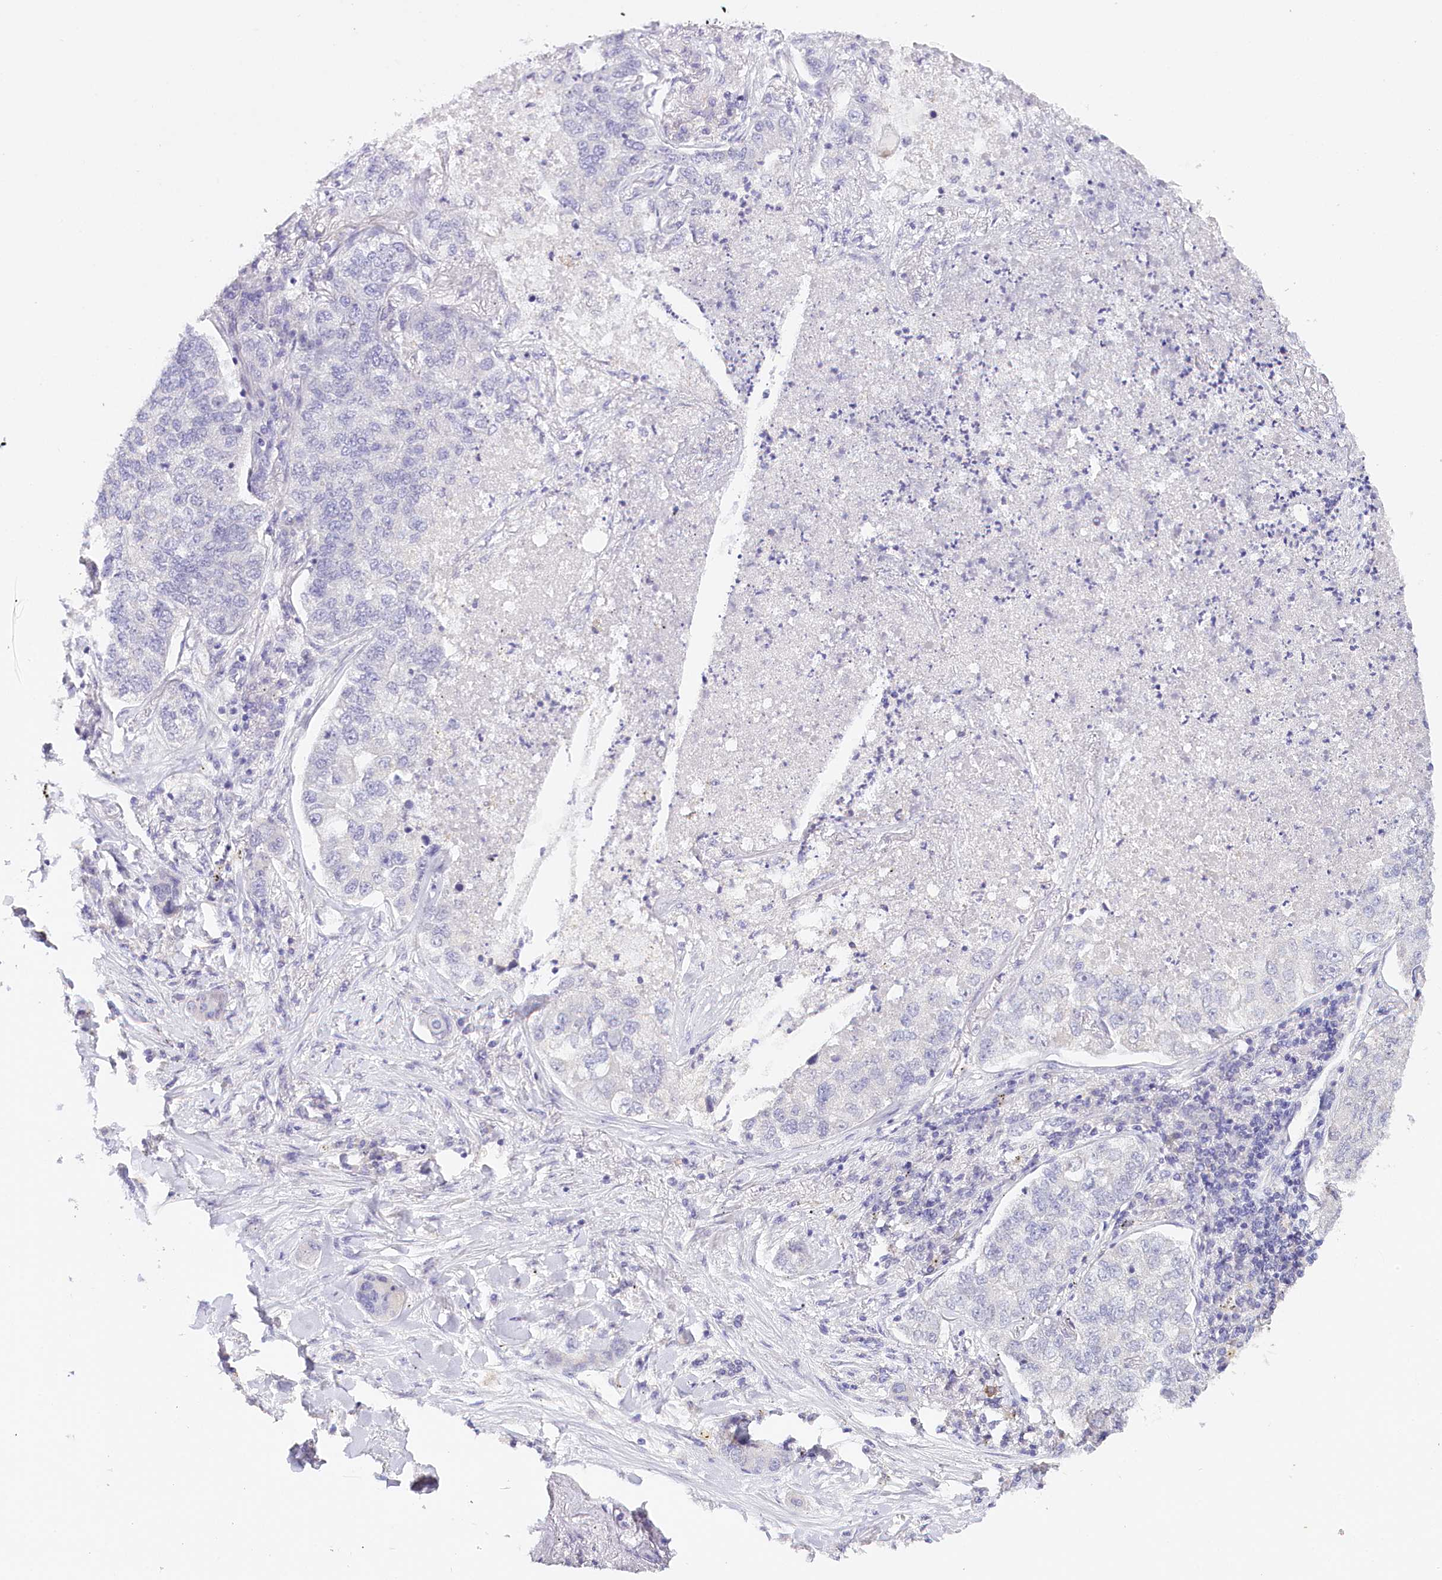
{"staining": {"intensity": "negative", "quantity": "none", "location": "none"}, "tissue": "lung cancer", "cell_type": "Tumor cells", "image_type": "cancer", "snomed": [{"axis": "morphology", "description": "Adenocarcinoma, NOS"}, {"axis": "topography", "description": "Lung"}], "caption": "Protein analysis of lung cancer exhibits no significant staining in tumor cells.", "gene": "TP53", "patient": {"sex": "male", "age": 49}}